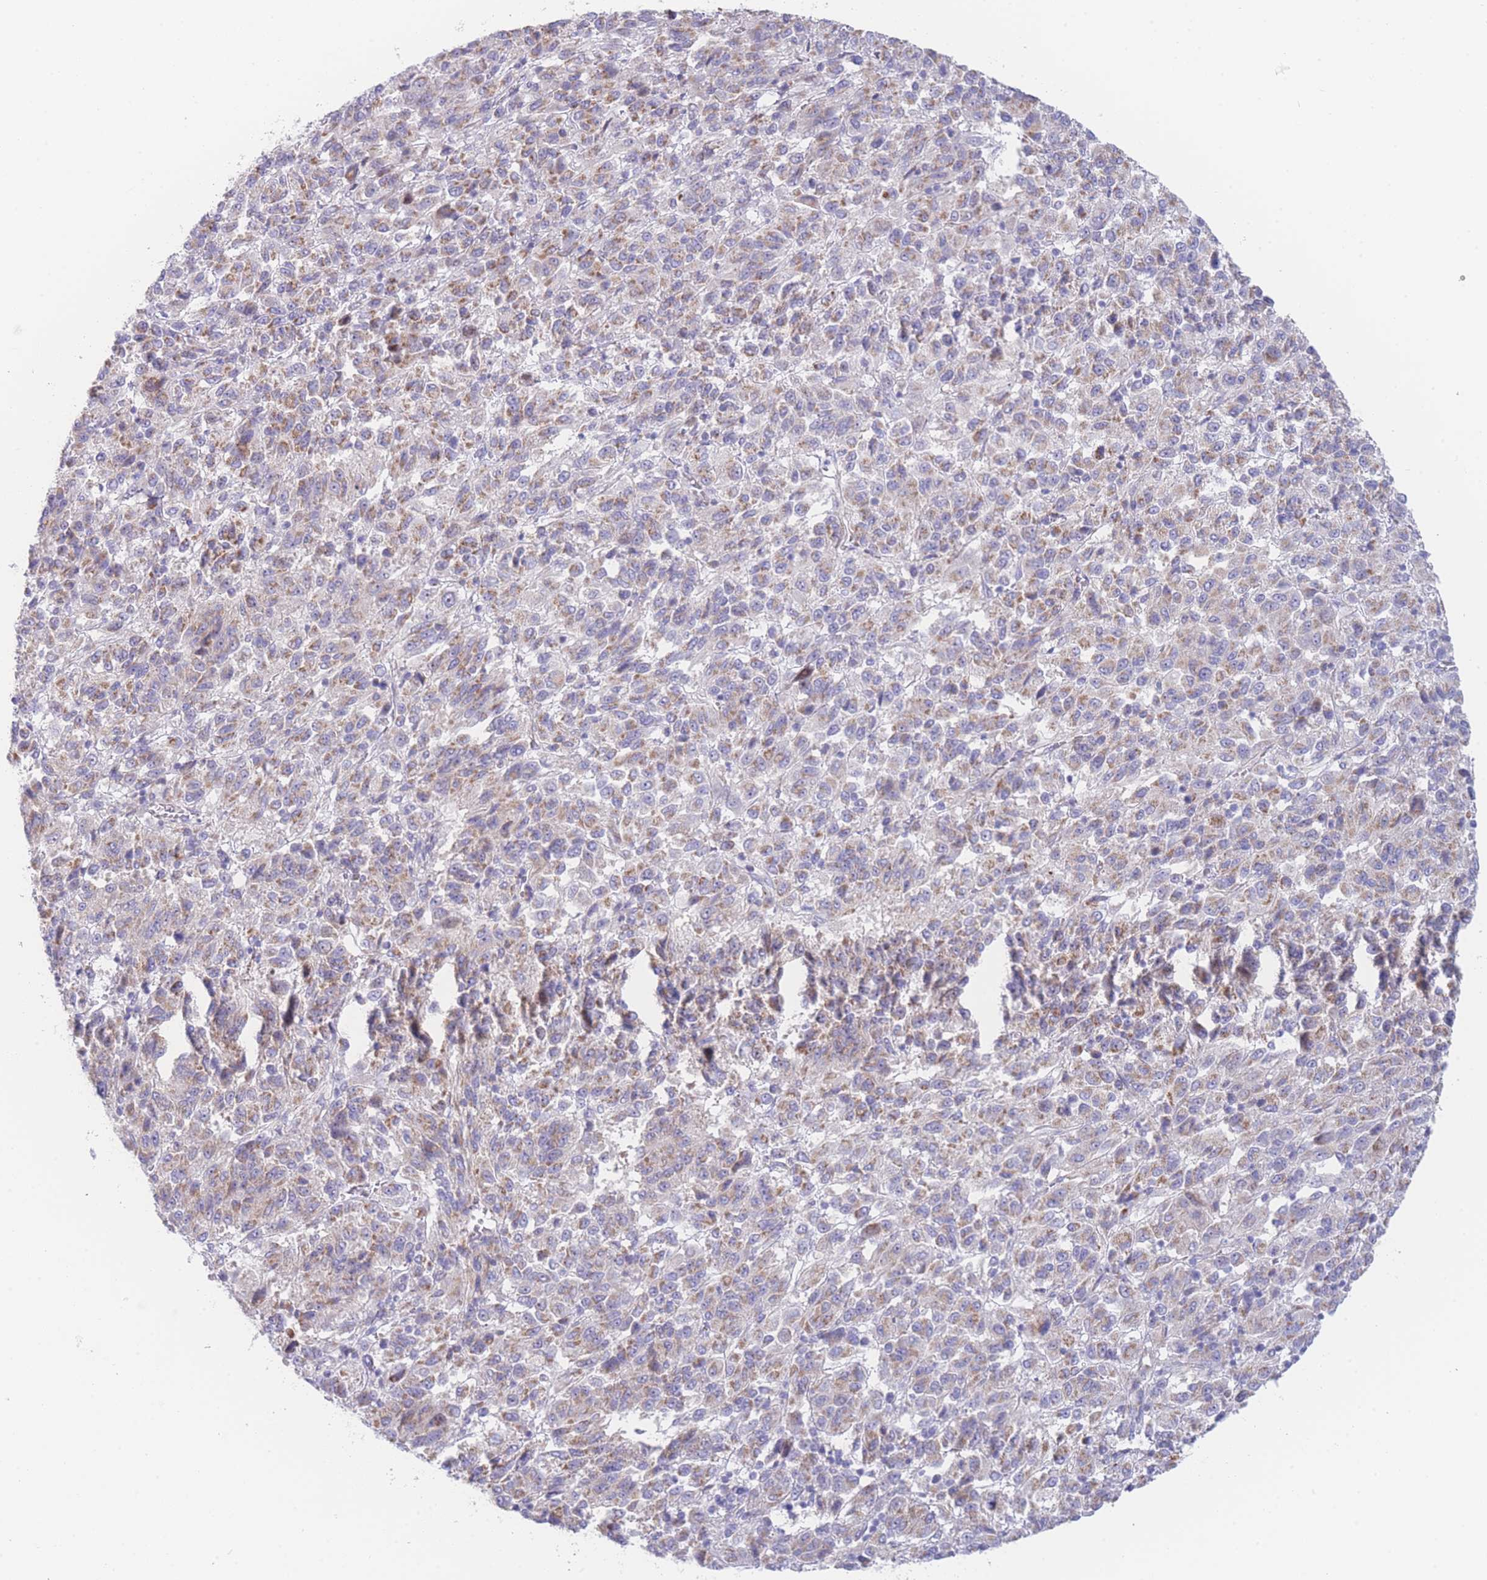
{"staining": {"intensity": "moderate", "quantity": "25%-75%", "location": "cytoplasmic/membranous"}, "tissue": "melanoma", "cell_type": "Tumor cells", "image_type": "cancer", "snomed": [{"axis": "morphology", "description": "Malignant melanoma, Metastatic site"}, {"axis": "topography", "description": "Lung"}], "caption": "Immunohistochemistry (DAB (3,3'-diaminobenzidine)) staining of malignant melanoma (metastatic site) reveals moderate cytoplasmic/membranous protein positivity in about 25%-75% of tumor cells. The protein of interest is shown in brown color, while the nuclei are stained blue.", "gene": "GPAM", "patient": {"sex": "male", "age": 64}}